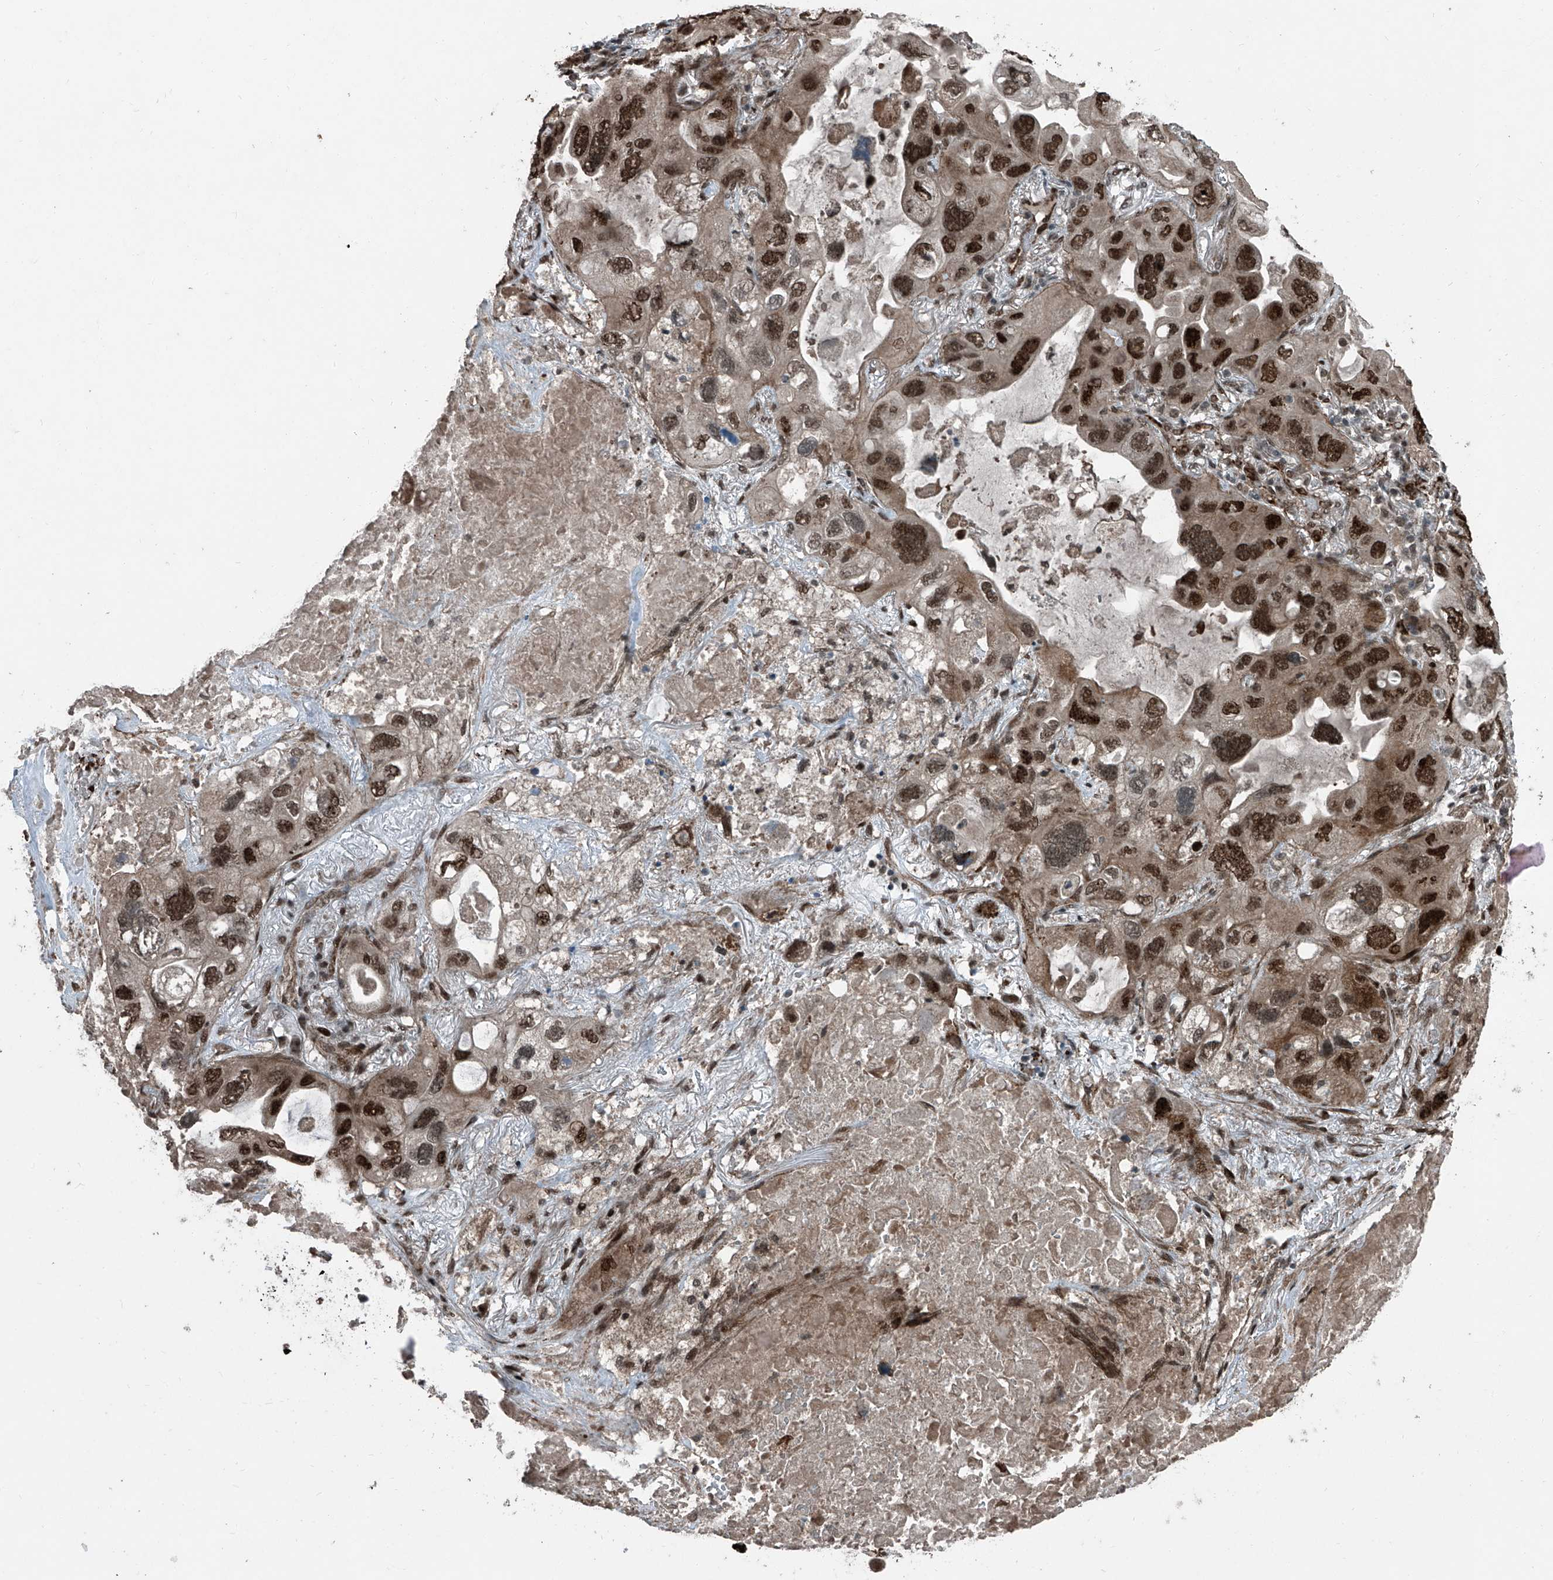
{"staining": {"intensity": "strong", "quantity": ">75%", "location": "nuclear"}, "tissue": "lung cancer", "cell_type": "Tumor cells", "image_type": "cancer", "snomed": [{"axis": "morphology", "description": "Squamous cell carcinoma, NOS"}, {"axis": "topography", "description": "Lung"}], "caption": "The image reveals a brown stain indicating the presence of a protein in the nuclear of tumor cells in lung cancer (squamous cell carcinoma).", "gene": "ZNF570", "patient": {"sex": "female", "age": 73}}